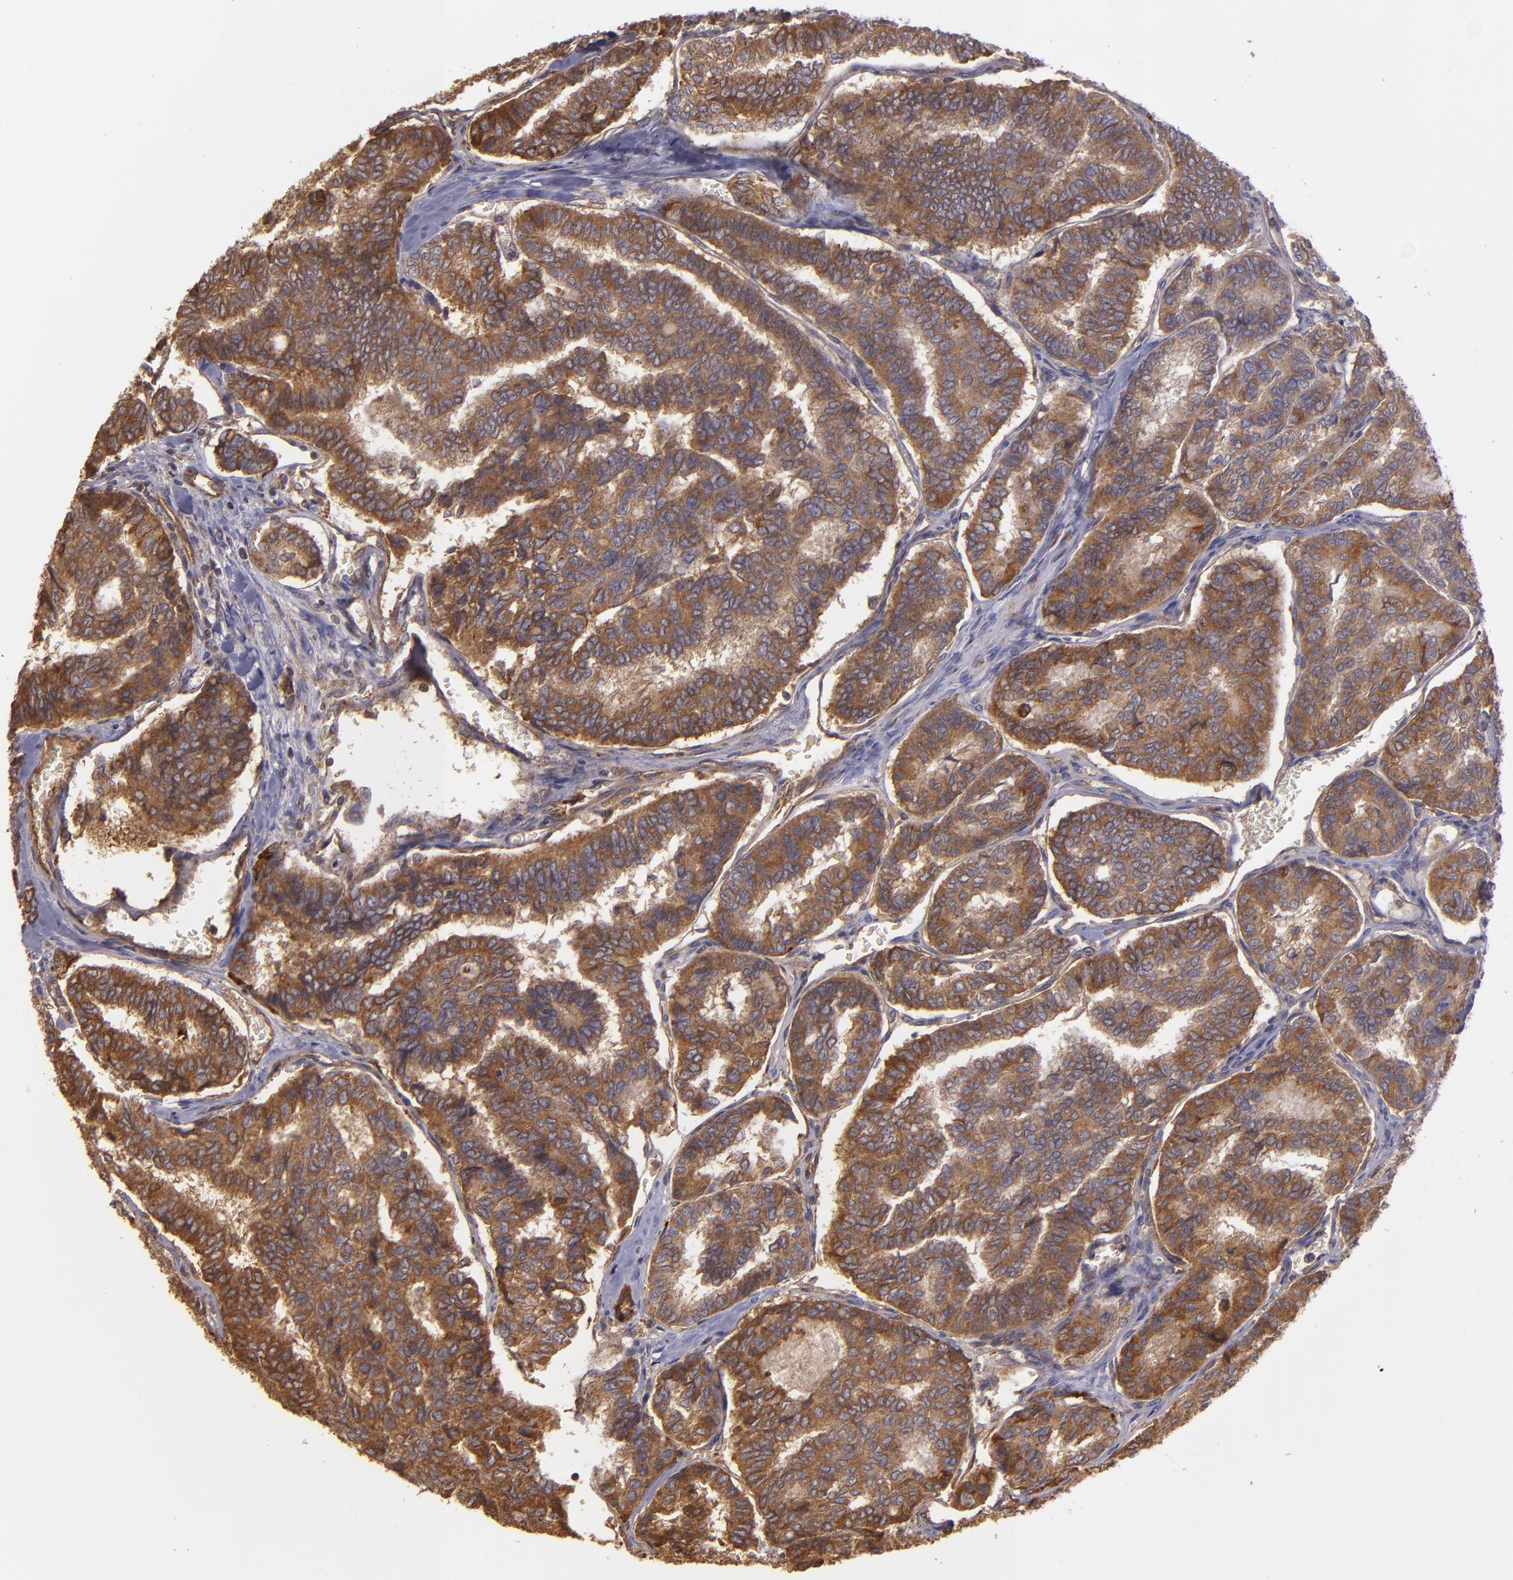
{"staining": {"intensity": "strong", "quantity": ">75%", "location": "cytoplasmic/membranous"}, "tissue": "thyroid cancer", "cell_type": "Tumor cells", "image_type": "cancer", "snomed": [{"axis": "morphology", "description": "Papillary adenocarcinoma, NOS"}, {"axis": "topography", "description": "Thyroid gland"}], "caption": "This is an image of immunohistochemistry staining of thyroid papillary adenocarcinoma, which shows strong positivity in the cytoplasmic/membranous of tumor cells.", "gene": "ECE1", "patient": {"sex": "female", "age": 35}}